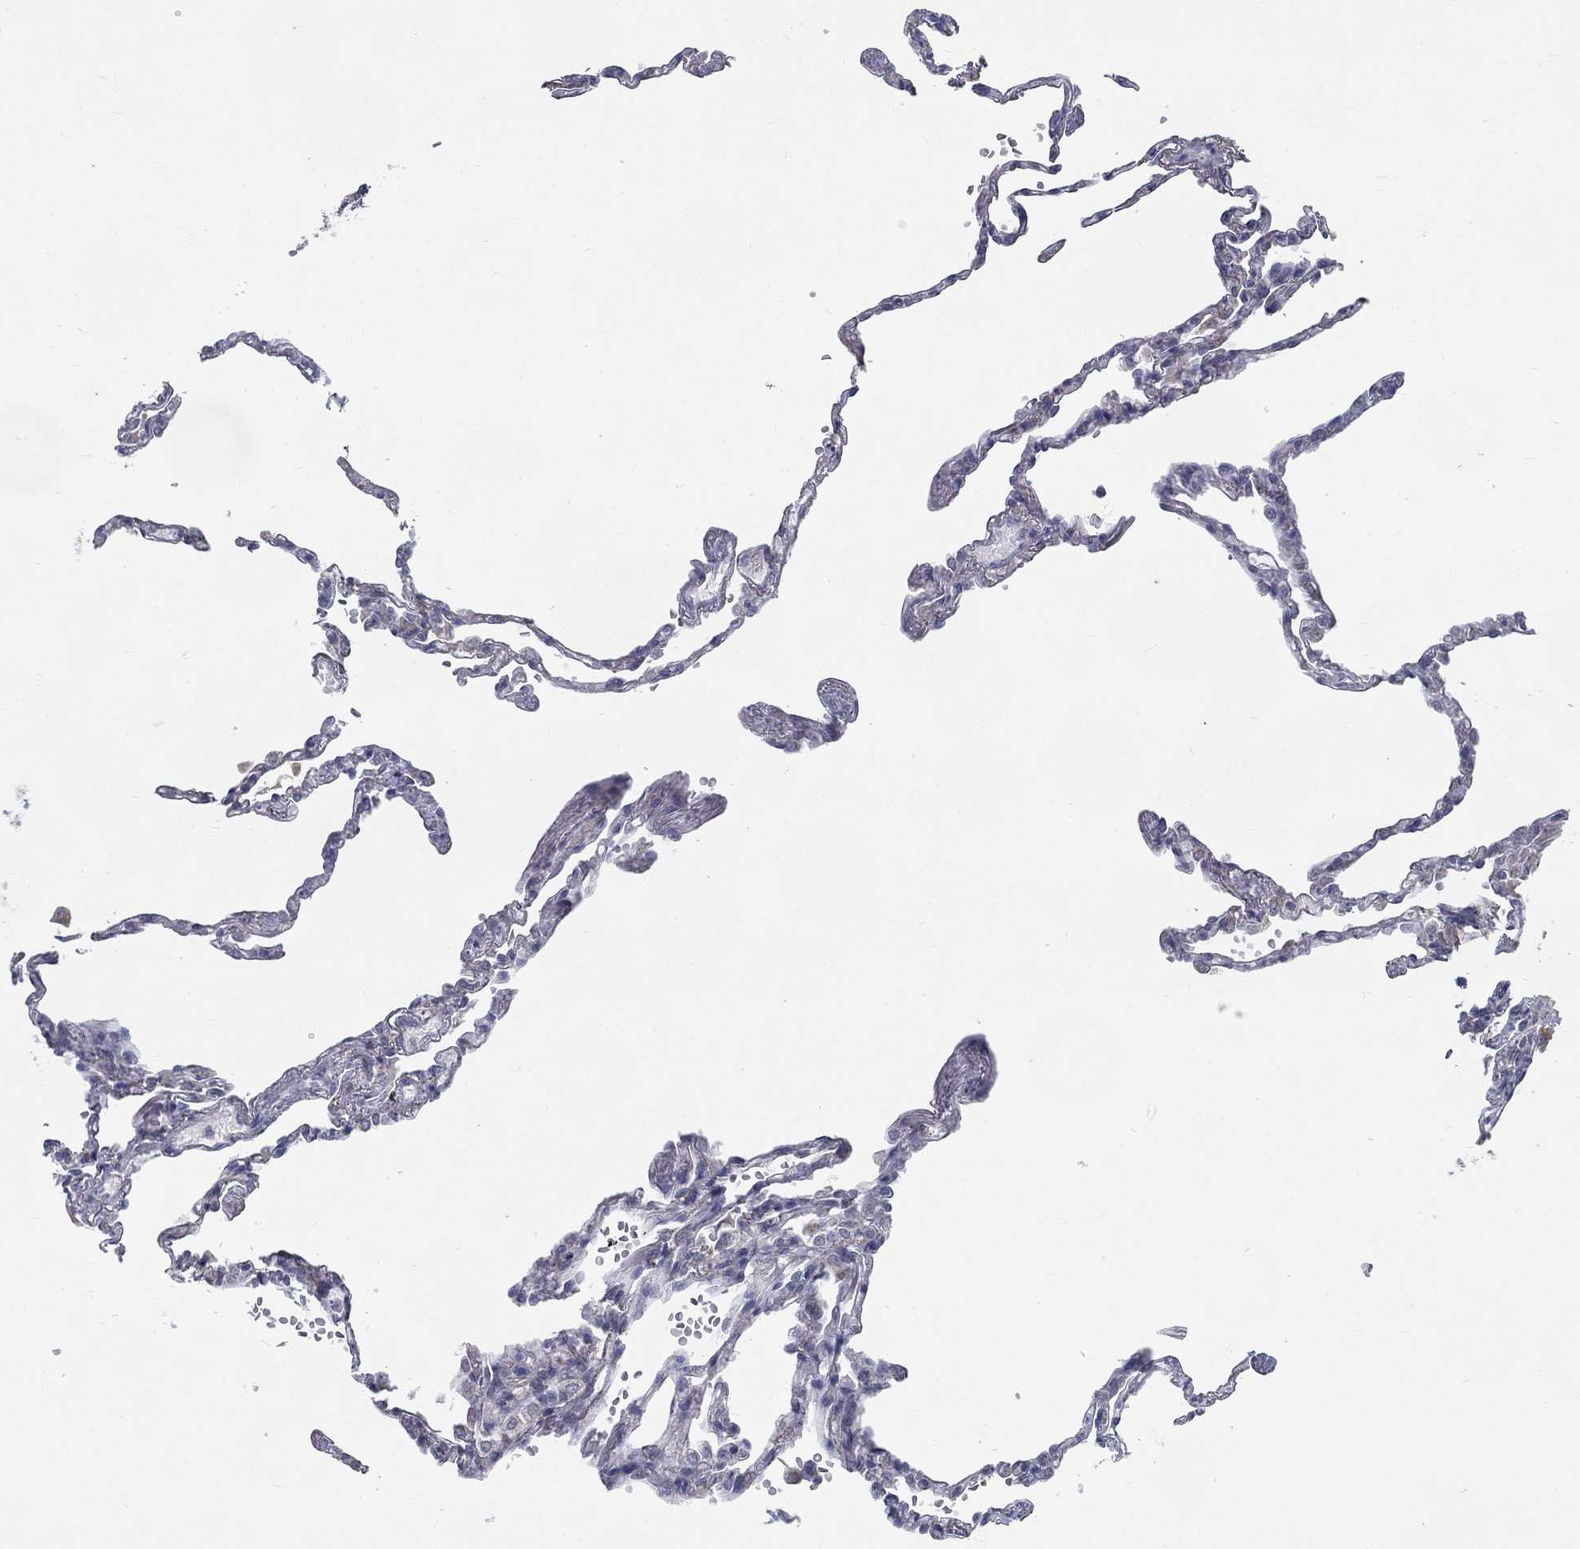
{"staining": {"intensity": "negative", "quantity": "none", "location": "none"}, "tissue": "lung", "cell_type": "Alveolar cells", "image_type": "normal", "snomed": [{"axis": "morphology", "description": "Normal tissue, NOS"}, {"axis": "topography", "description": "Lung"}], "caption": "The immunohistochemistry image has no significant positivity in alveolar cells of lung. (Brightfield microscopy of DAB immunohistochemistry (IHC) at high magnification).", "gene": "MTSS2", "patient": {"sex": "male", "age": 78}}